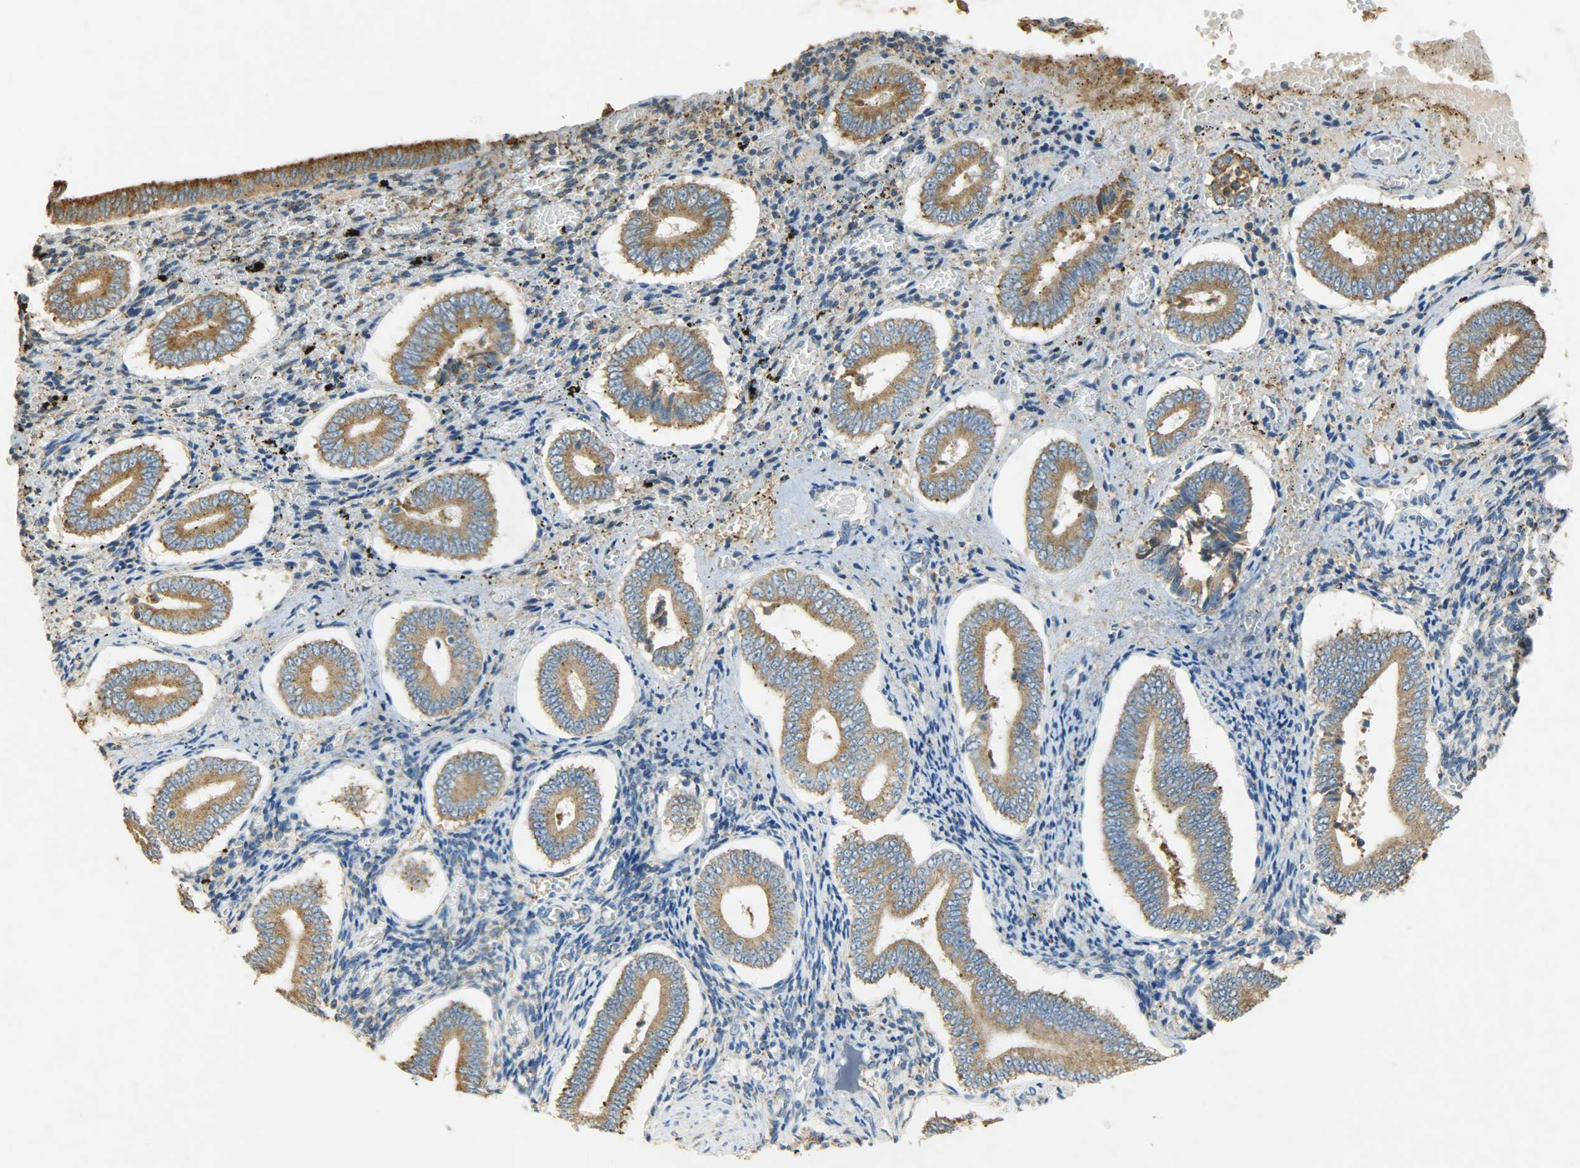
{"staining": {"intensity": "weak", "quantity": "25%-75%", "location": "cytoplasmic/membranous"}, "tissue": "endometrium", "cell_type": "Cells in endometrial stroma", "image_type": "normal", "snomed": [{"axis": "morphology", "description": "Normal tissue, NOS"}, {"axis": "topography", "description": "Endometrium"}], "caption": "Endometrium stained with immunohistochemistry (IHC) shows weak cytoplasmic/membranous staining in approximately 25%-75% of cells in endometrial stroma.", "gene": "HSPA5", "patient": {"sex": "female", "age": 42}}